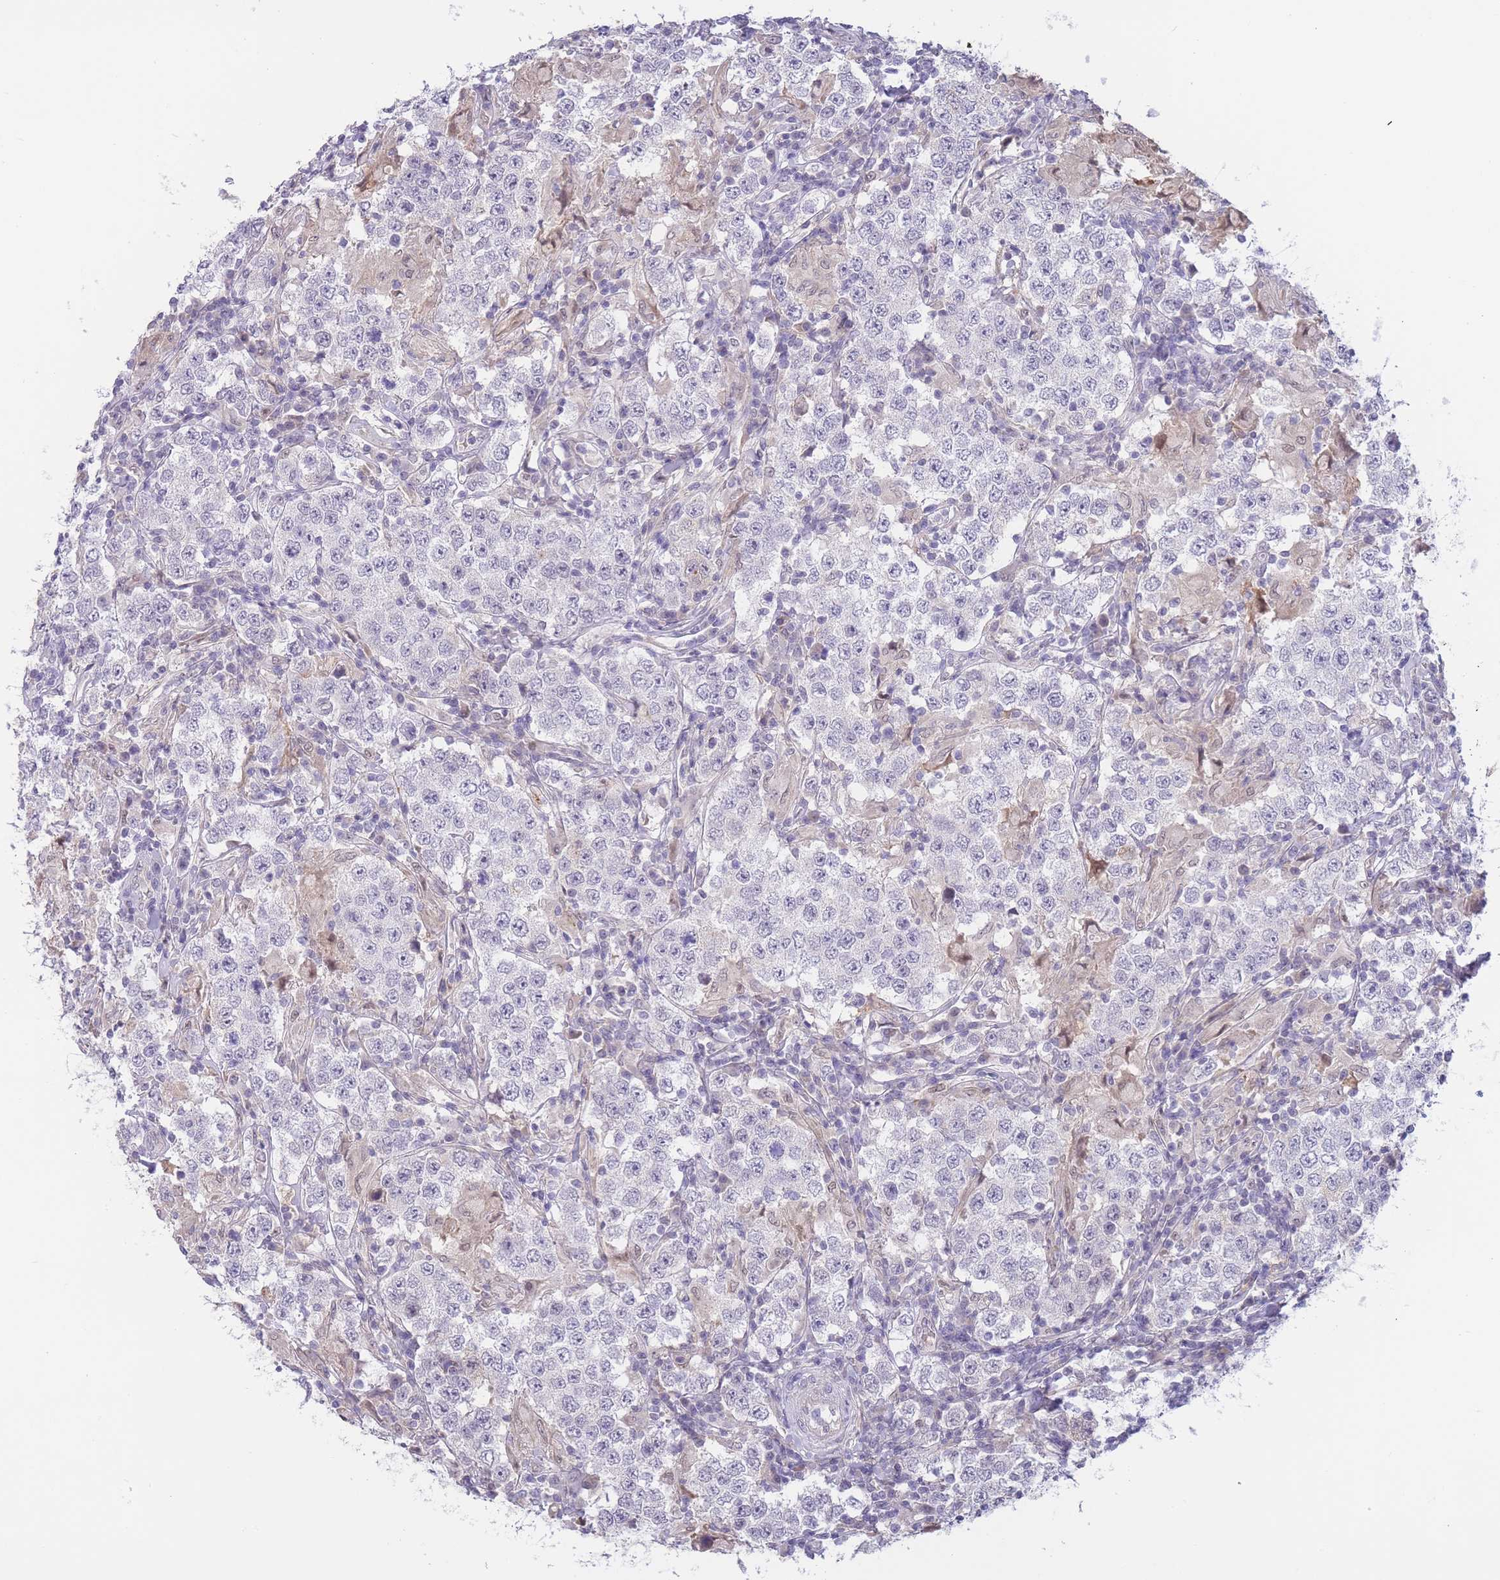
{"staining": {"intensity": "negative", "quantity": "none", "location": "none"}, "tissue": "testis cancer", "cell_type": "Tumor cells", "image_type": "cancer", "snomed": [{"axis": "morphology", "description": "Seminoma, NOS"}, {"axis": "morphology", "description": "Carcinoma, Embryonal, NOS"}, {"axis": "topography", "description": "Testis"}], "caption": "Tumor cells show no significant protein staining in testis seminoma.", "gene": "GOLGA6L25", "patient": {"sex": "male", "age": 41}}